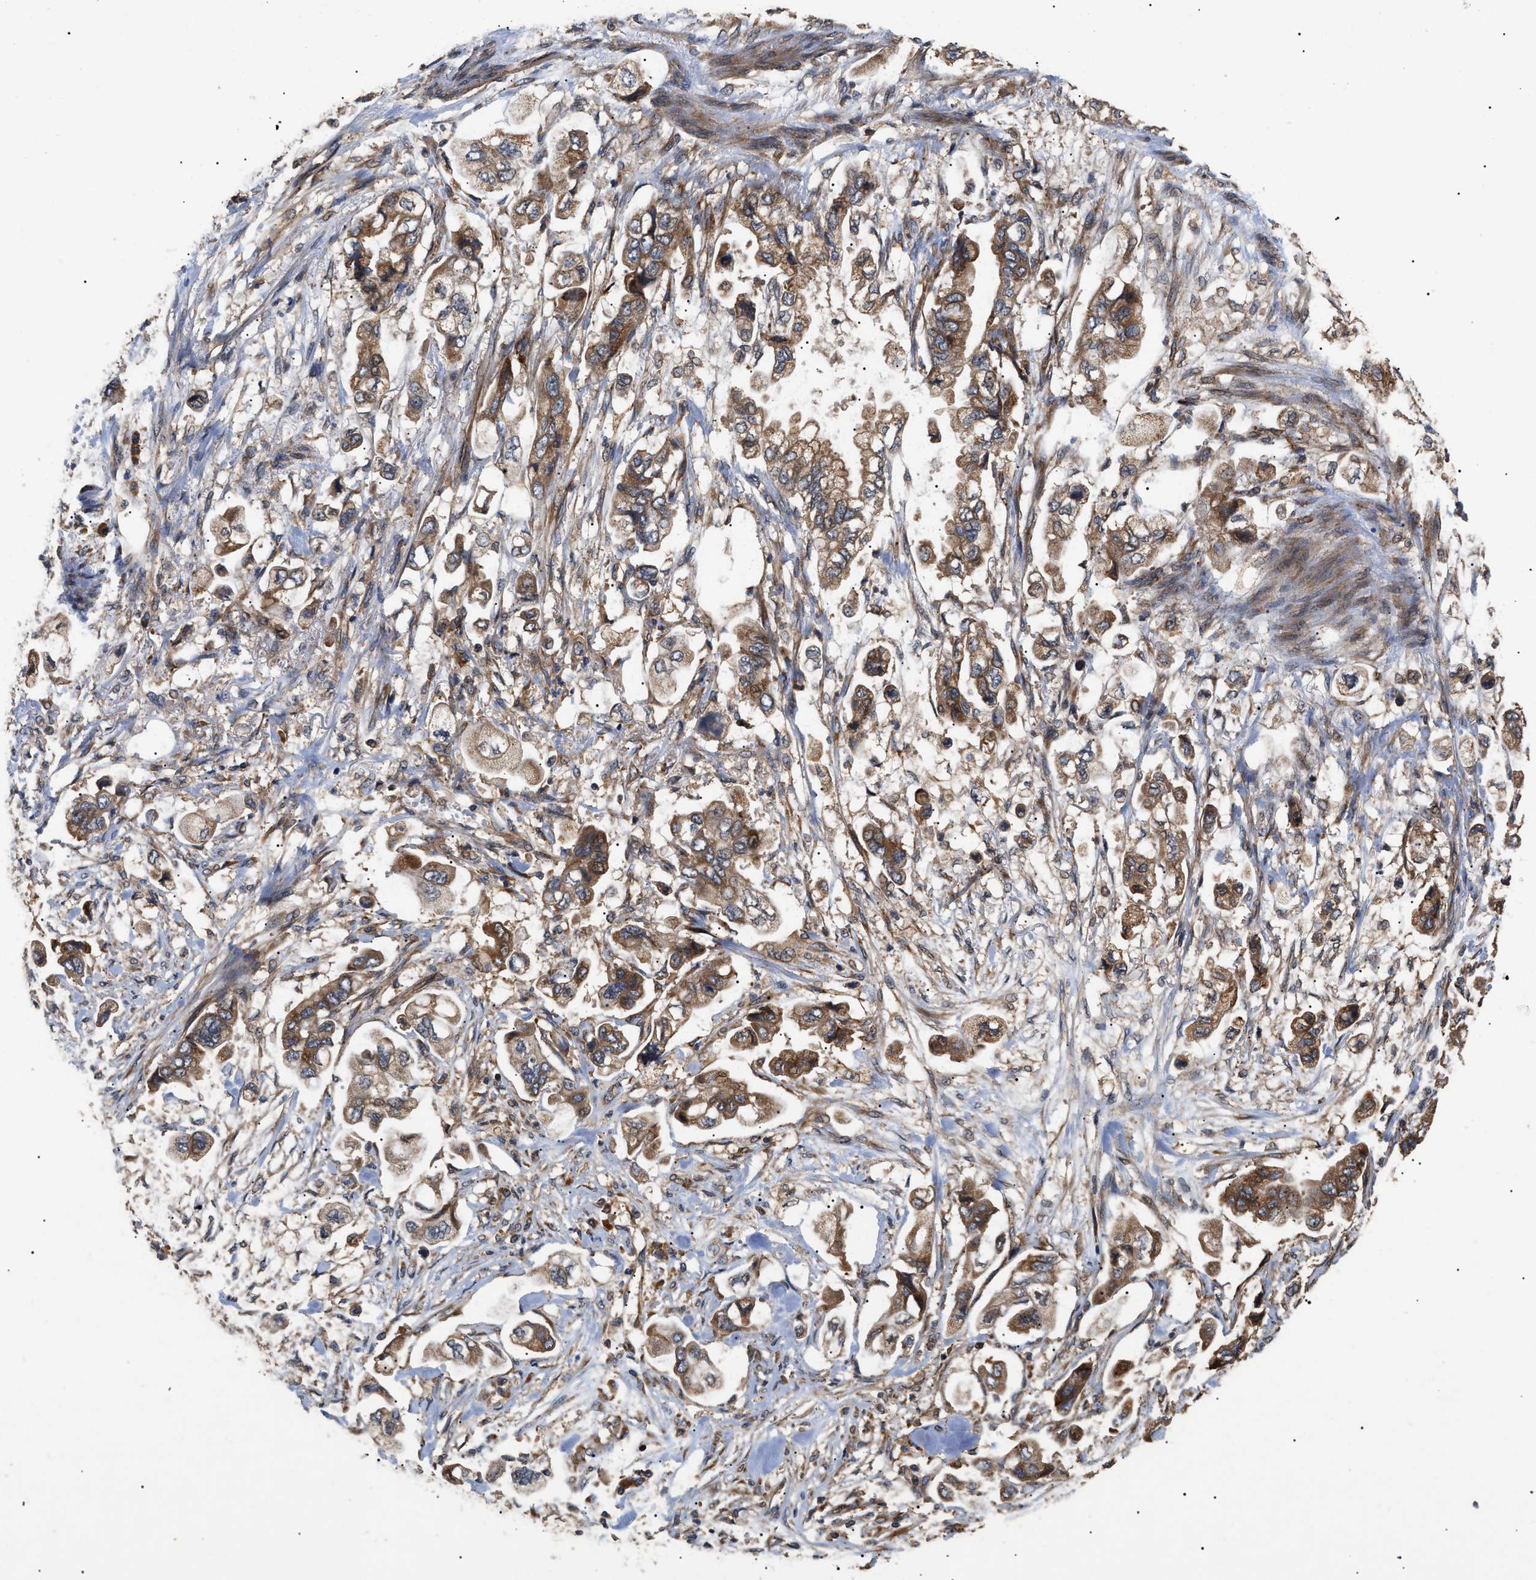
{"staining": {"intensity": "moderate", "quantity": ">75%", "location": "cytoplasmic/membranous"}, "tissue": "stomach cancer", "cell_type": "Tumor cells", "image_type": "cancer", "snomed": [{"axis": "morphology", "description": "Adenocarcinoma, NOS"}, {"axis": "topography", "description": "Stomach"}], "caption": "The photomicrograph reveals staining of adenocarcinoma (stomach), revealing moderate cytoplasmic/membranous protein positivity (brown color) within tumor cells.", "gene": "ASTL", "patient": {"sex": "male", "age": 62}}